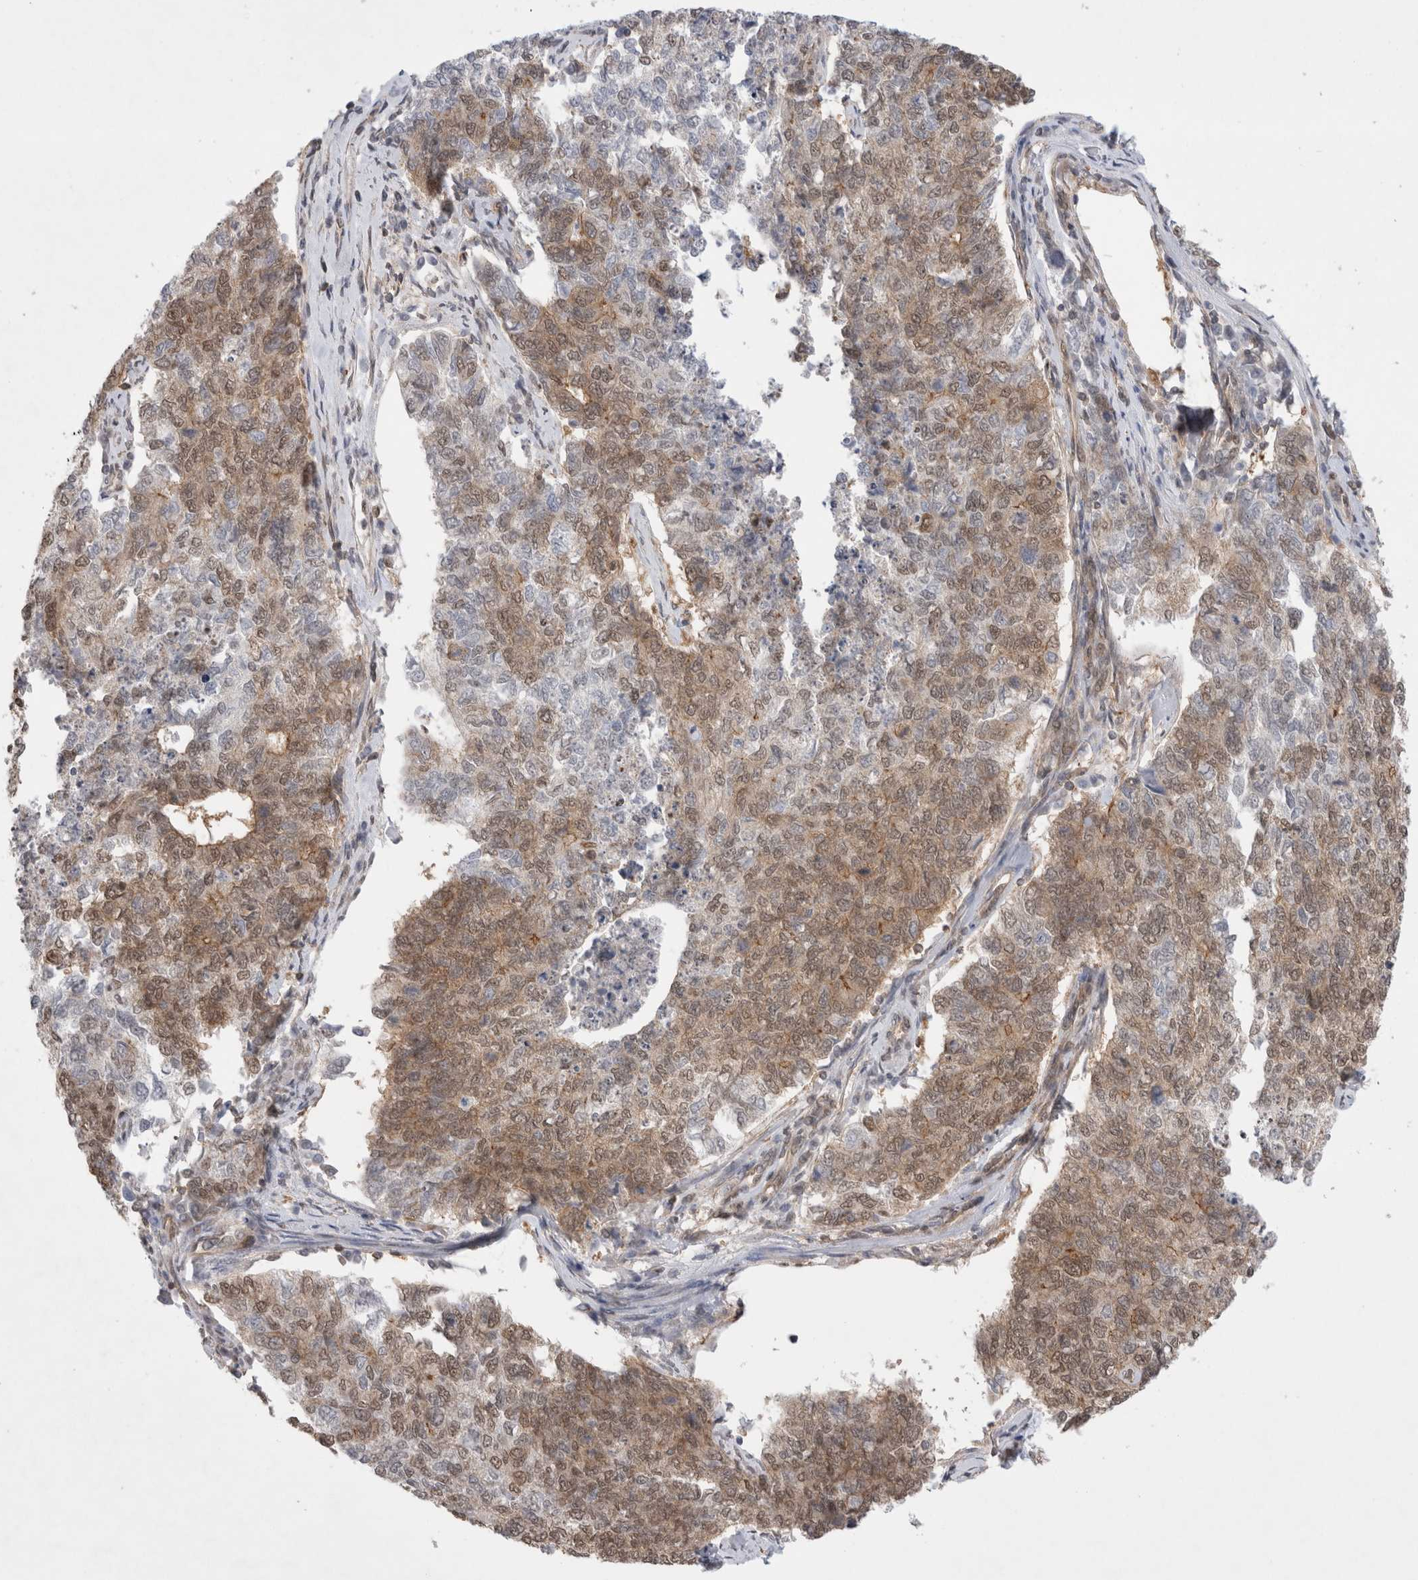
{"staining": {"intensity": "weak", "quantity": ">75%", "location": "cytoplasmic/membranous,nuclear"}, "tissue": "cervical cancer", "cell_type": "Tumor cells", "image_type": "cancer", "snomed": [{"axis": "morphology", "description": "Squamous cell carcinoma, NOS"}, {"axis": "topography", "description": "Cervix"}], "caption": "IHC photomicrograph of neoplastic tissue: cervical cancer stained using immunohistochemistry (IHC) shows low levels of weak protein expression localized specifically in the cytoplasmic/membranous and nuclear of tumor cells, appearing as a cytoplasmic/membranous and nuclear brown color.", "gene": "WIPF2", "patient": {"sex": "female", "age": 63}}